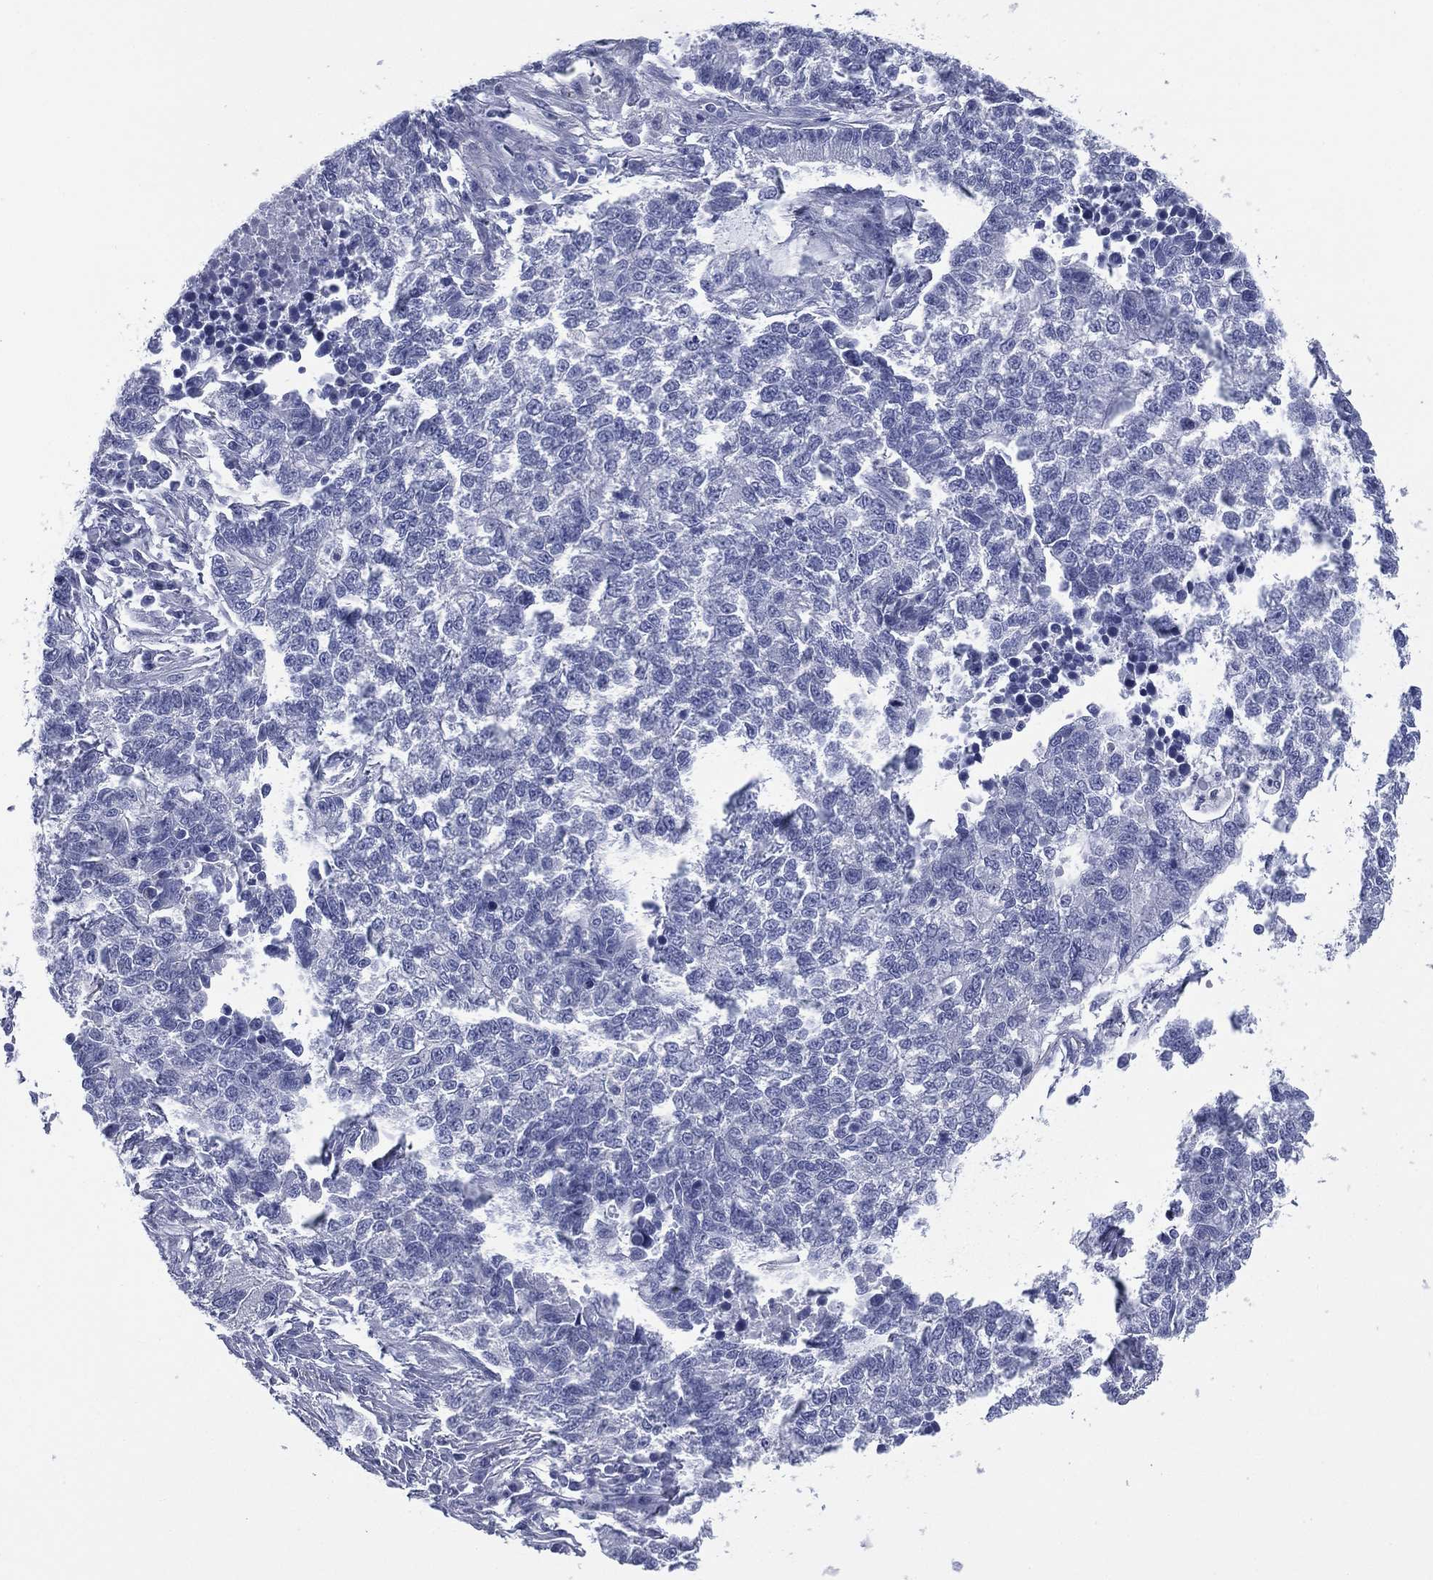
{"staining": {"intensity": "negative", "quantity": "none", "location": "none"}, "tissue": "lung cancer", "cell_type": "Tumor cells", "image_type": "cancer", "snomed": [{"axis": "morphology", "description": "Adenocarcinoma, NOS"}, {"axis": "topography", "description": "Lung"}], "caption": "This histopathology image is of lung cancer stained with immunohistochemistry (IHC) to label a protein in brown with the nuclei are counter-stained blue. There is no expression in tumor cells.", "gene": "FCER2", "patient": {"sex": "male", "age": 57}}